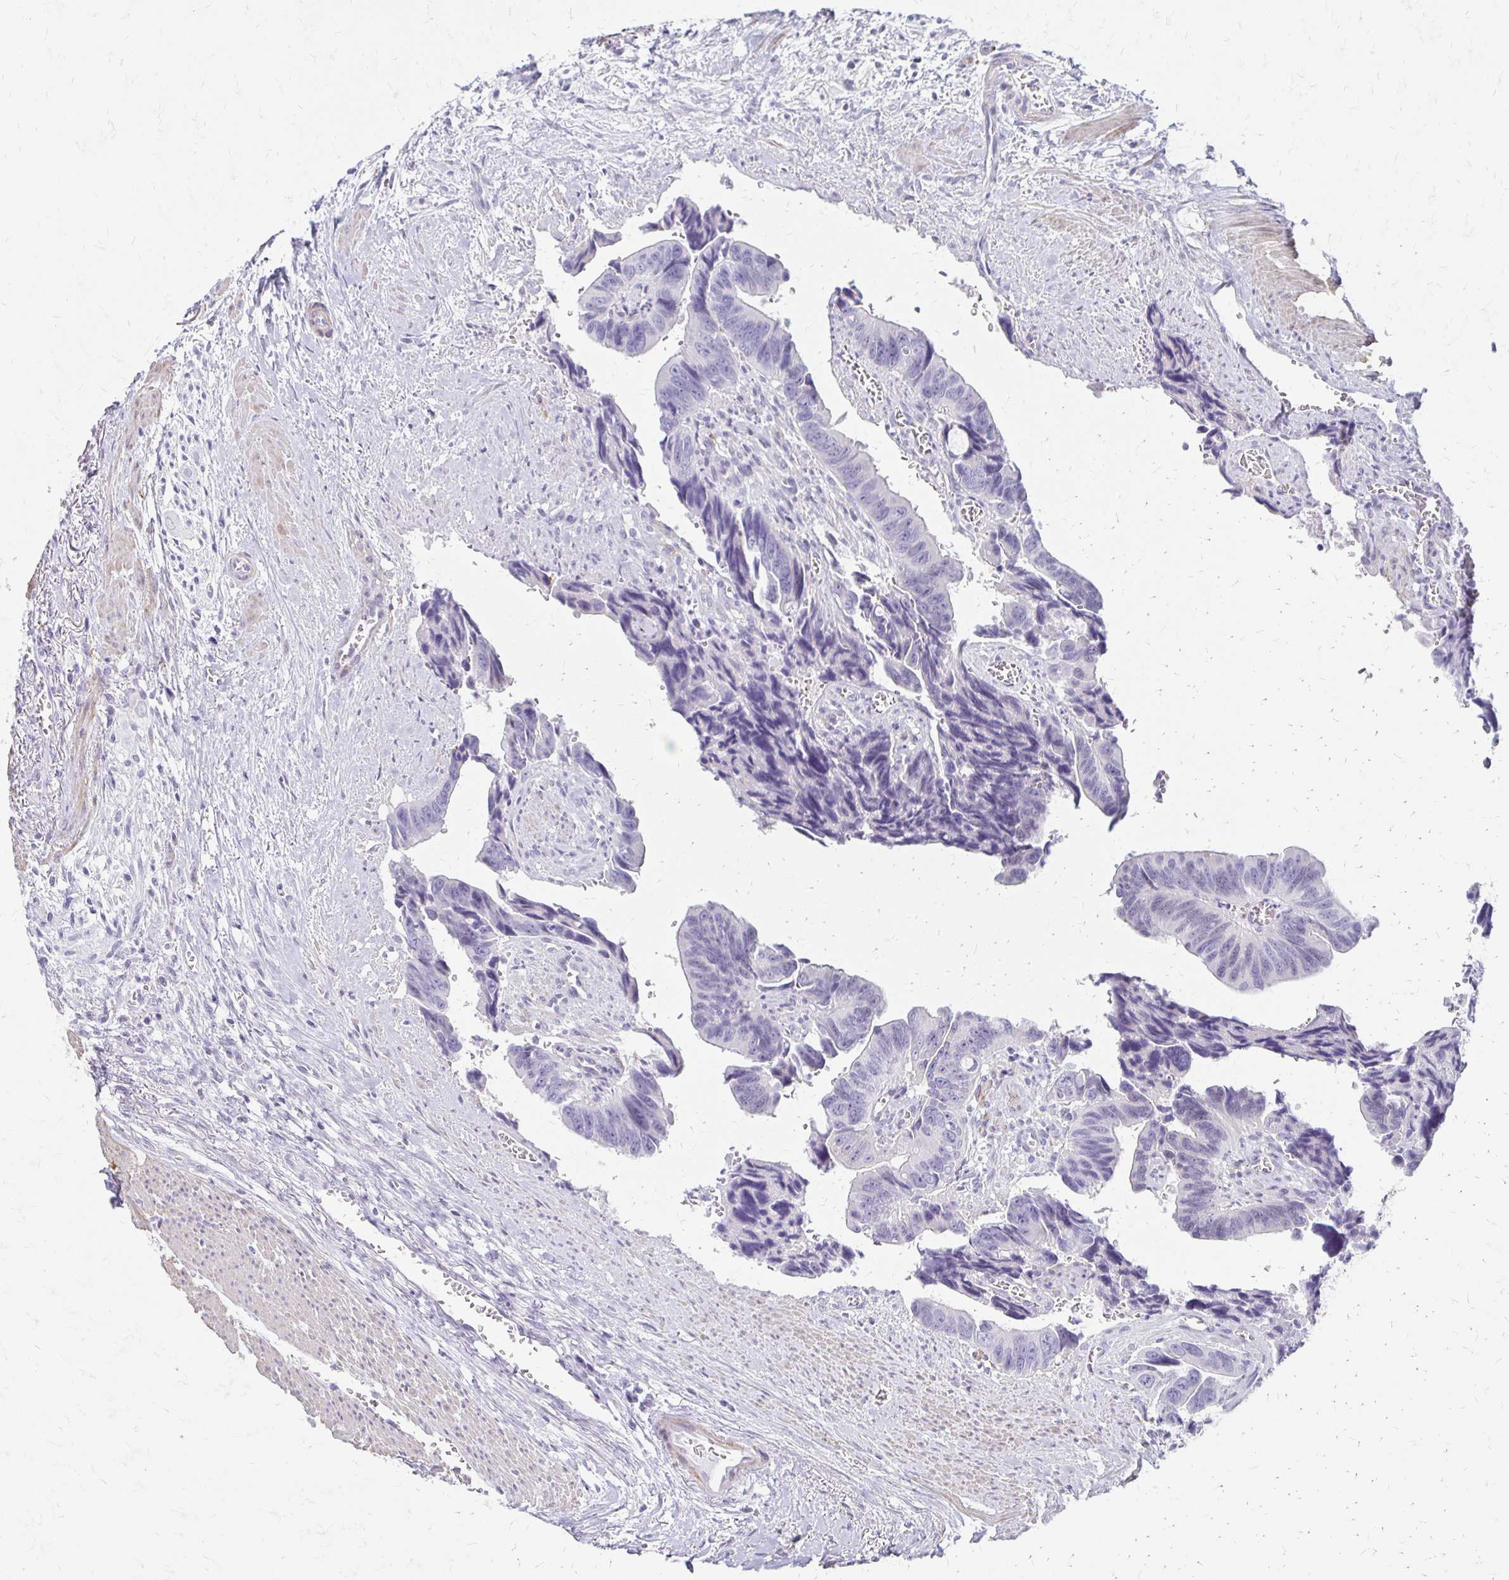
{"staining": {"intensity": "negative", "quantity": "none", "location": "none"}, "tissue": "colorectal cancer", "cell_type": "Tumor cells", "image_type": "cancer", "snomed": [{"axis": "morphology", "description": "Adenocarcinoma, NOS"}, {"axis": "topography", "description": "Rectum"}], "caption": "There is no significant staining in tumor cells of colorectal cancer.", "gene": "IVL", "patient": {"sex": "male", "age": 76}}